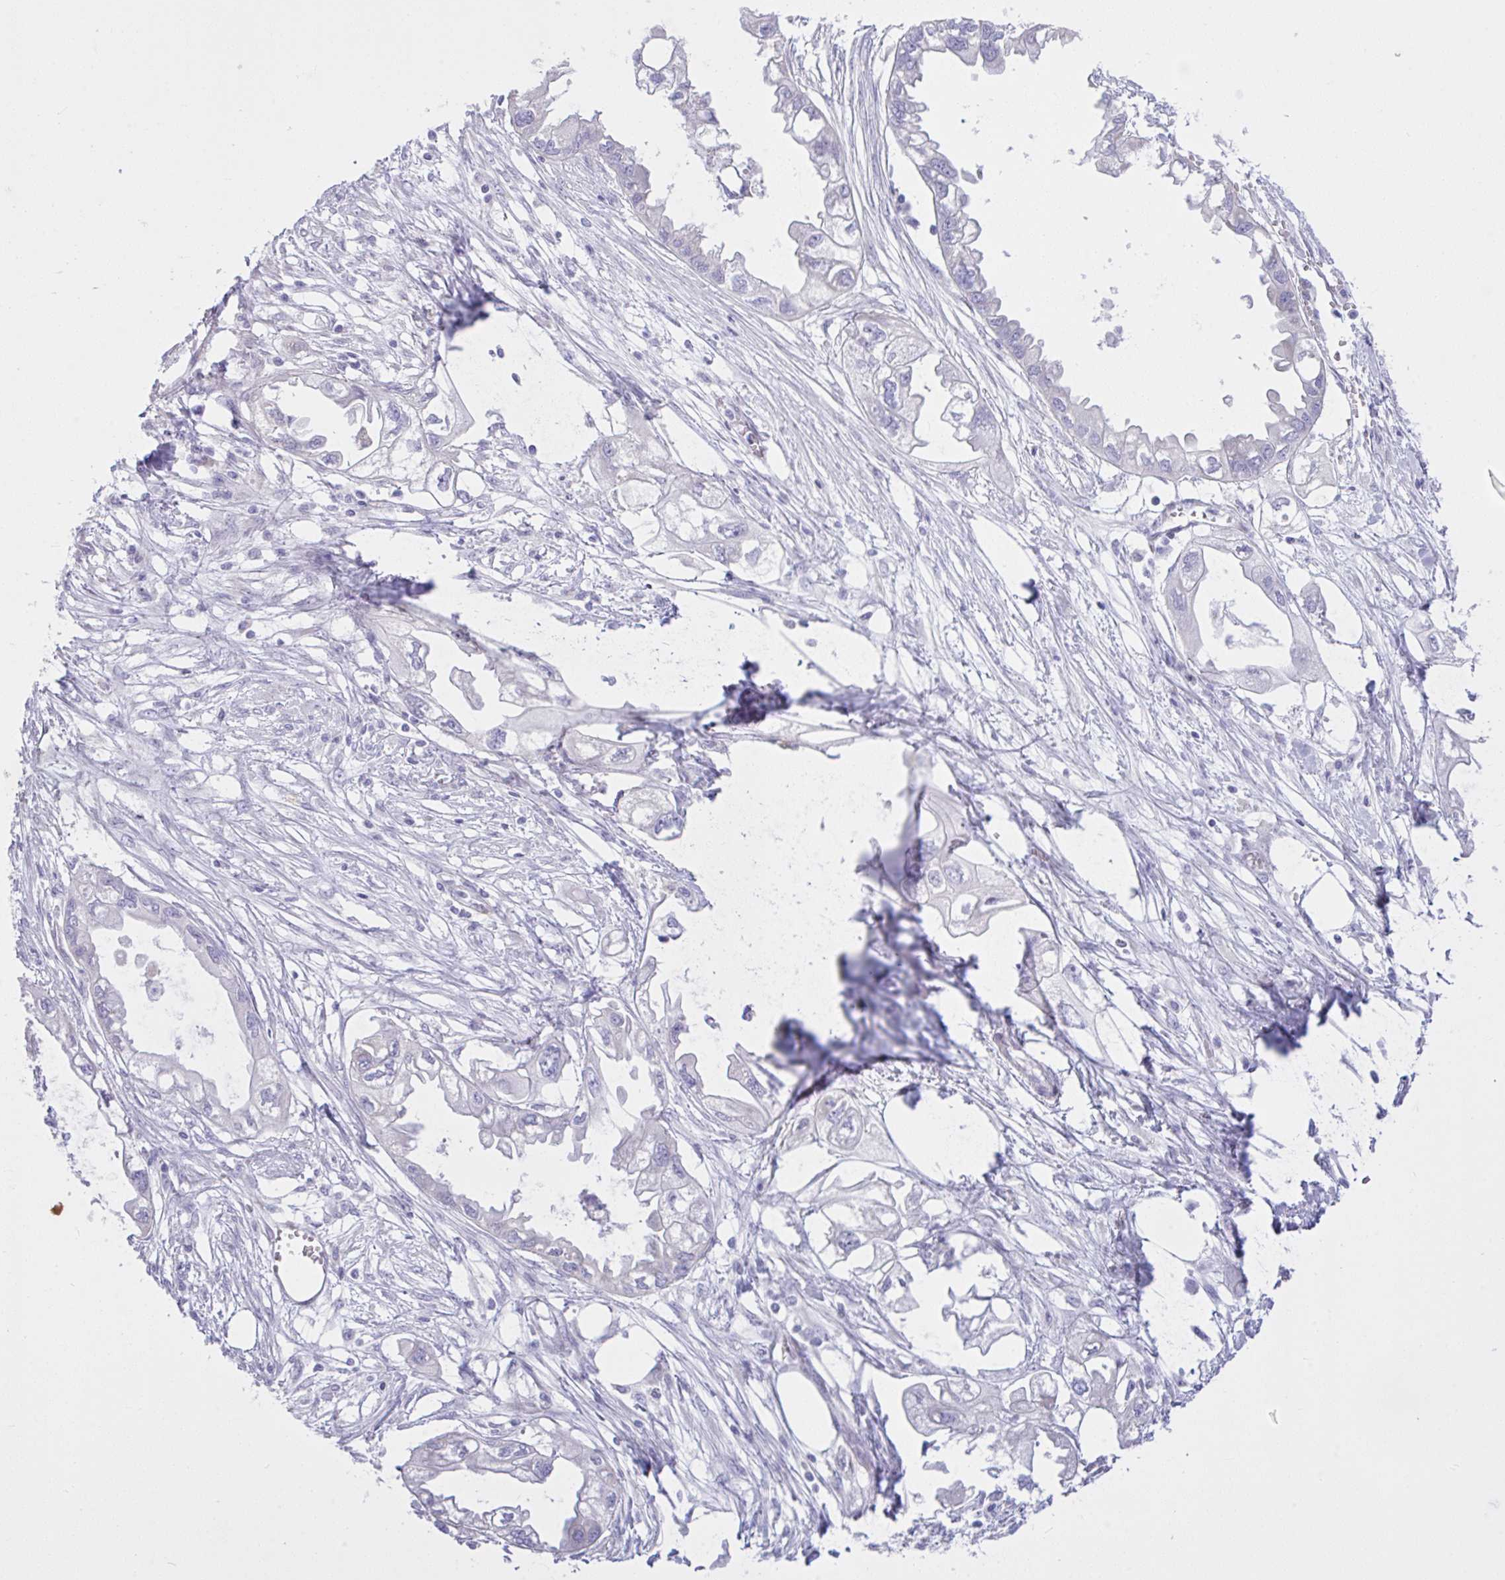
{"staining": {"intensity": "negative", "quantity": "none", "location": "none"}, "tissue": "endometrial cancer", "cell_type": "Tumor cells", "image_type": "cancer", "snomed": [{"axis": "morphology", "description": "Adenocarcinoma, NOS"}, {"axis": "morphology", "description": "Adenocarcinoma, metastatic, NOS"}, {"axis": "topography", "description": "Adipose tissue"}, {"axis": "topography", "description": "Endometrium"}], "caption": "Immunohistochemistry (IHC) histopathology image of neoplastic tissue: human adenocarcinoma (endometrial) stained with DAB reveals no significant protein staining in tumor cells.", "gene": "EEF1A2", "patient": {"sex": "female", "age": 67}}